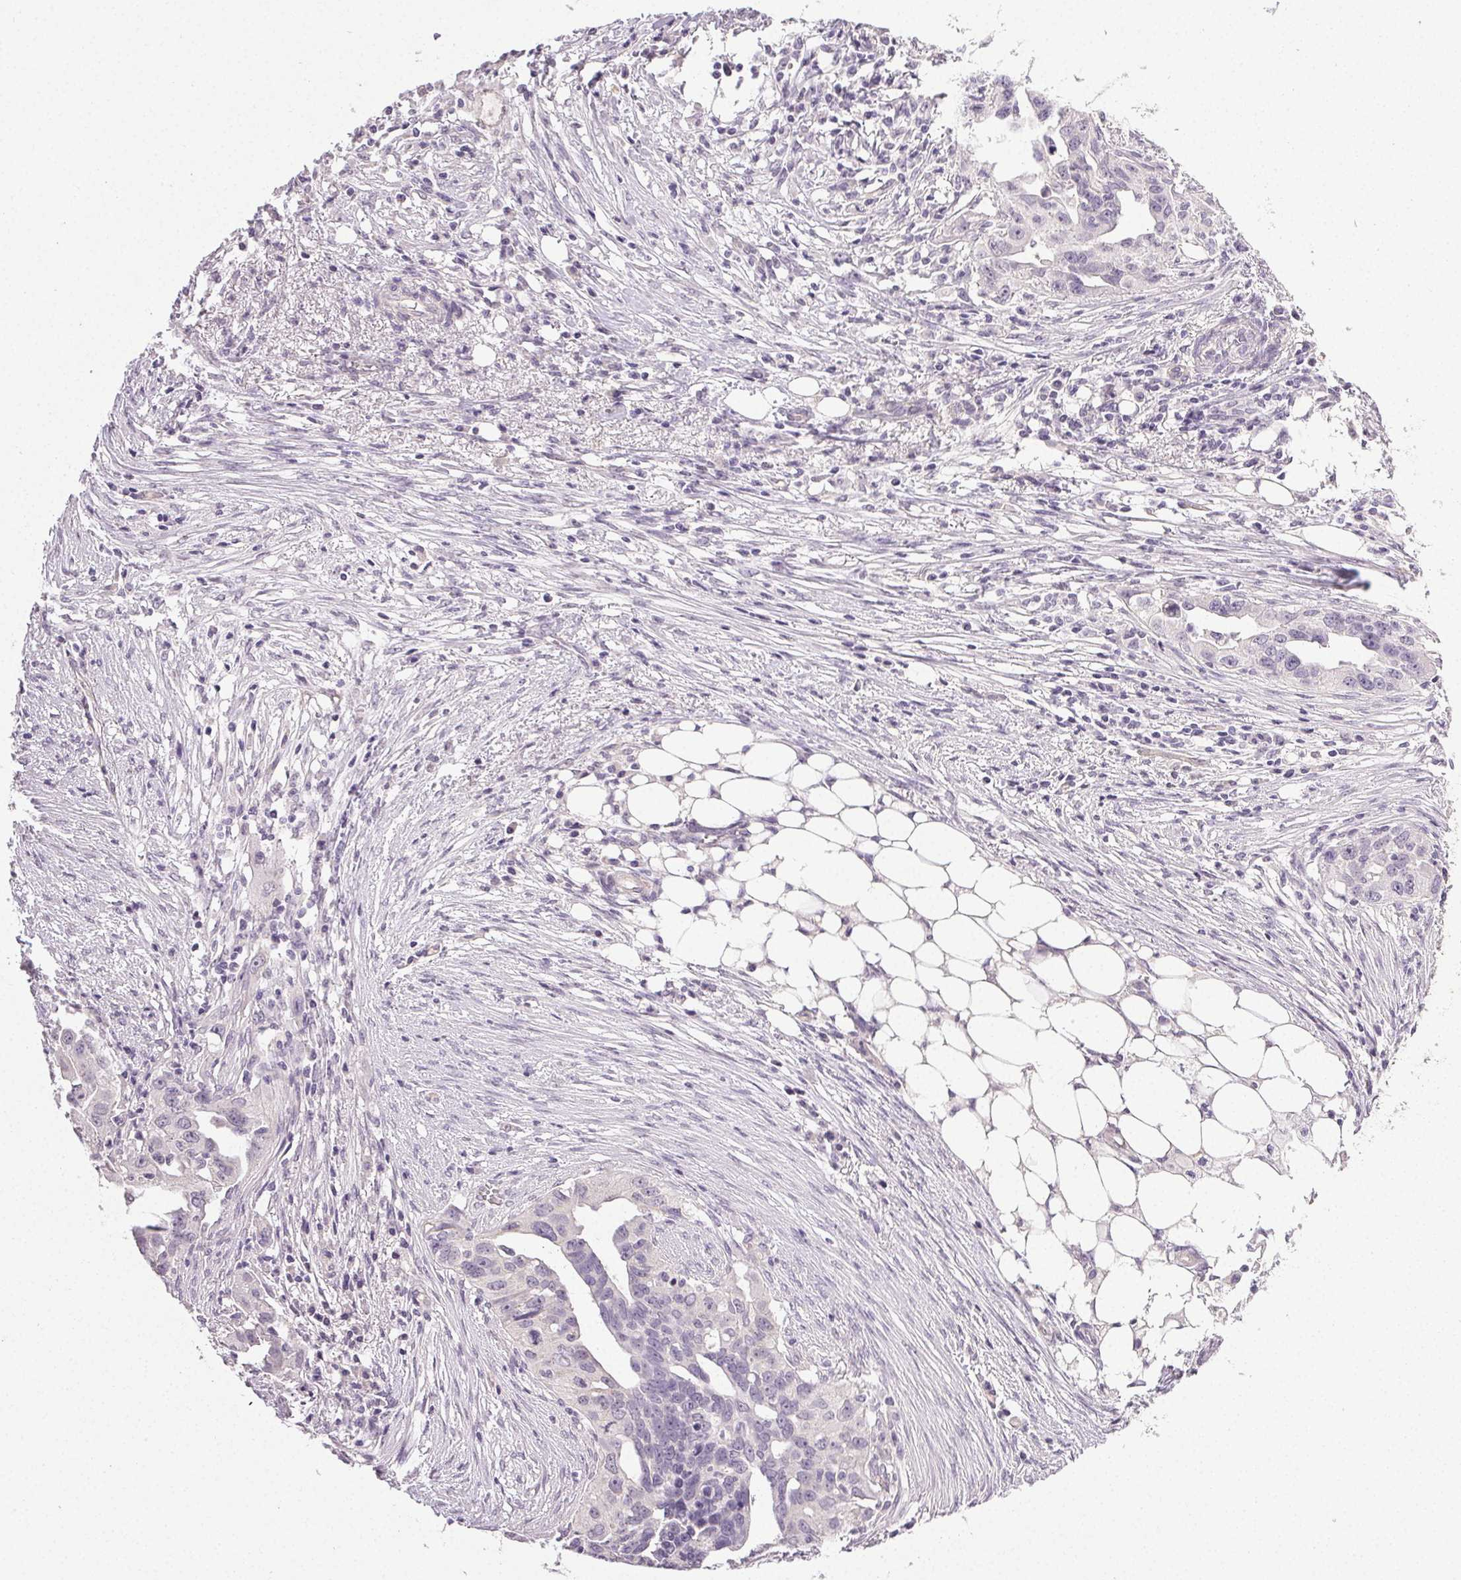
{"staining": {"intensity": "negative", "quantity": "none", "location": "none"}, "tissue": "ovarian cancer", "cell_type": "Tumor cells", "image_type": "cancer", "snomed": [{"axis": "morphology", "description": "Carcinoma, endometroid"}, {"axis": "morphology", "description": "Cystadenocarcinoma, serous, NOS"}, {"axis": "topography", "description": "Ovary"}], "caption": "There is no significant staining in tumor cells of ovarian cancer (endometroid carcinoma).", "gene": "PLCB1", "patient": {"sex": "female", "age": 45}}